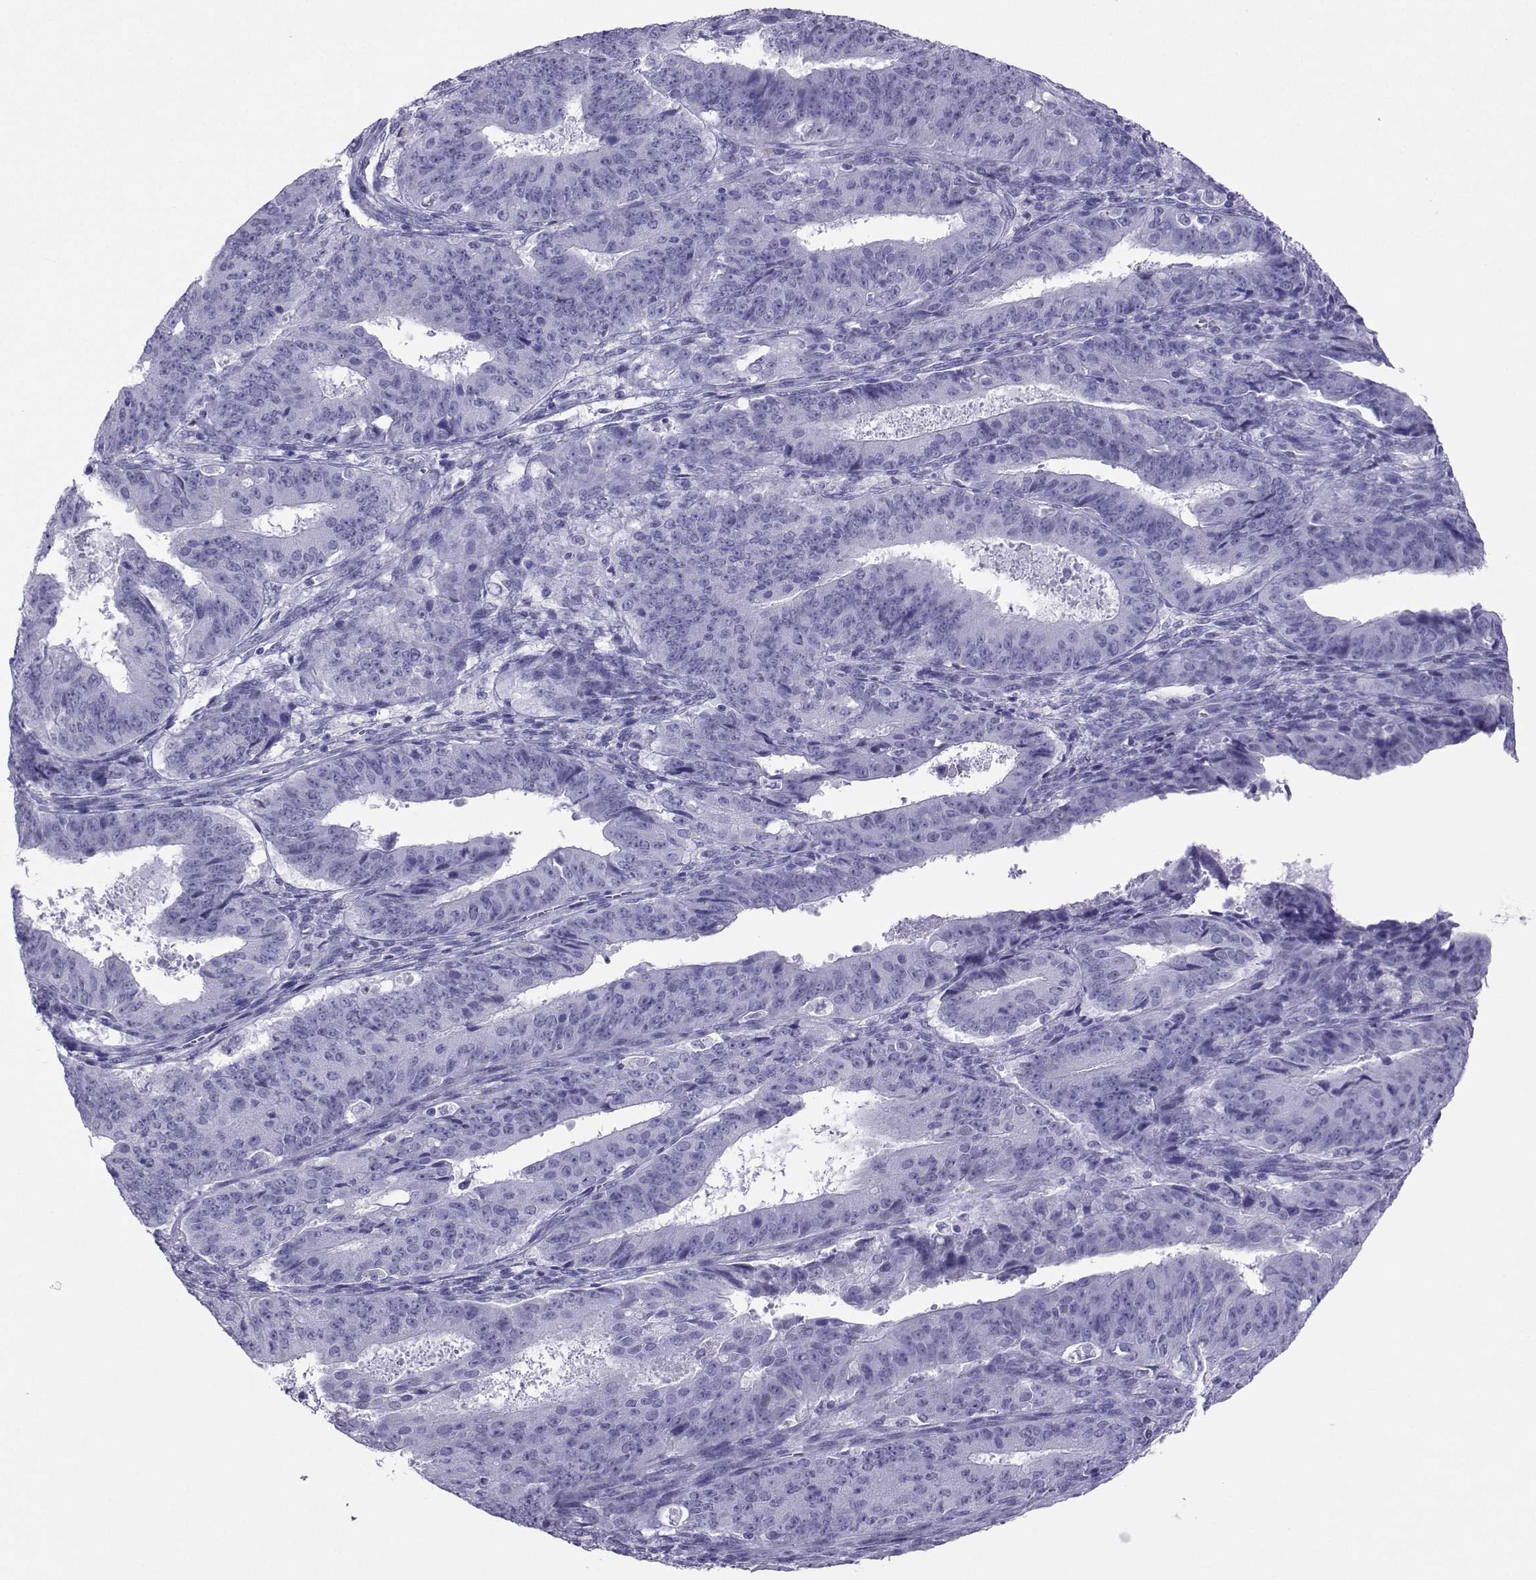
{"staining": {"intensity": "negative", "quantity": "none", "location": "none"}, "tissue": "ovarian cancer", "cell_type": "Tumor cells", "image_type": "cancer", "snomed": [{"axis": "morphology", "description": "Carcinoma, endometroid"}, {"axis": "topography", "description": "Ovary"}], "caption": "This is an immunohistochemistry histopathology image of endometroid carcinoma (ovarian). There is no positivity in tumor cells.", "gene": "LORICRIN", "patient": {"sex": "female", "age": 42}}